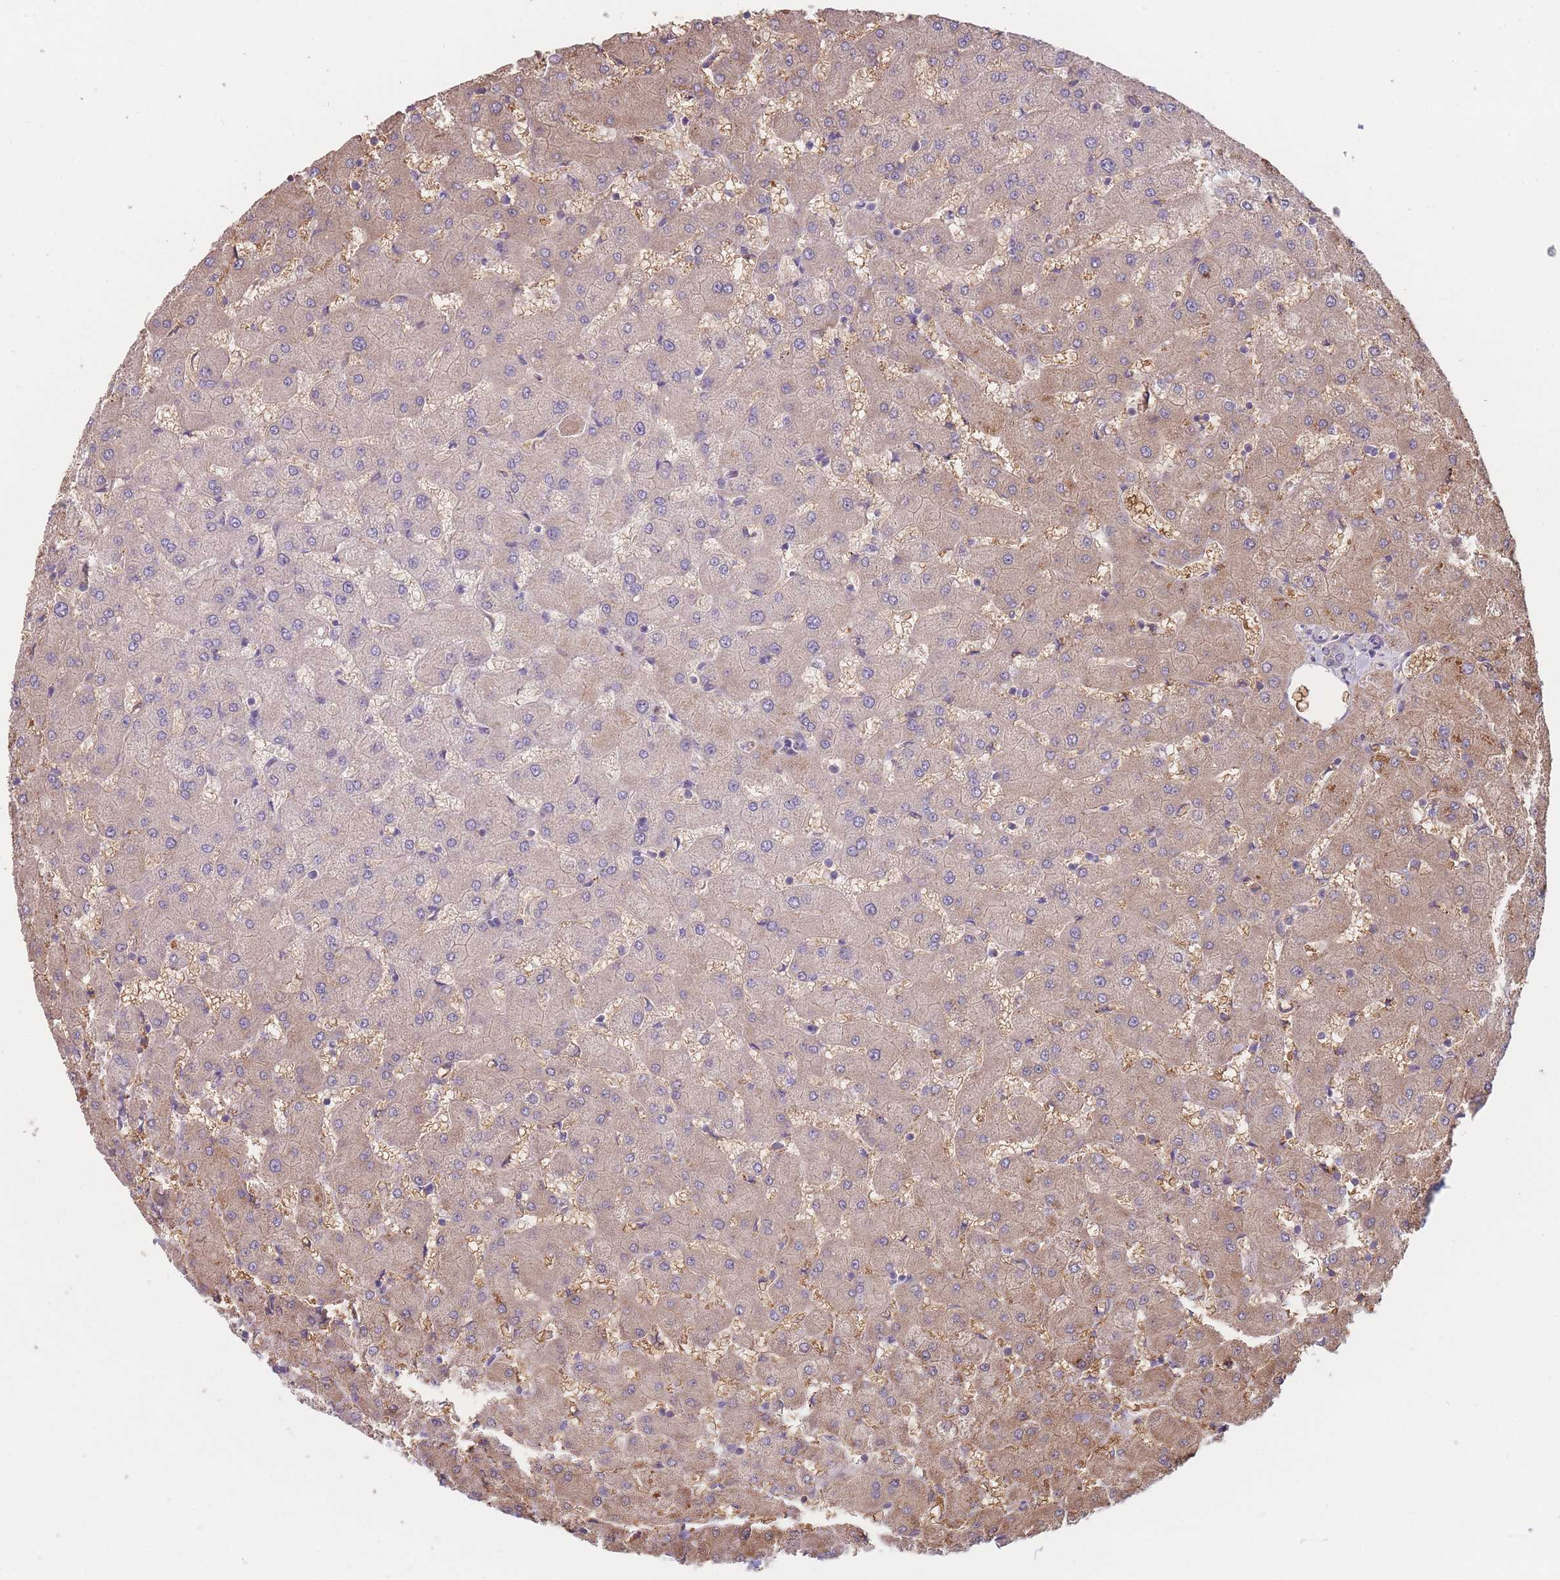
{"staining": {"intensity": "negative", "quantity": "none", "location": "none"}, "tissue": "liver", "cell_type": "Cholangiocytes", "image_type": "normal", "snomed": [{"axis": "morphology", "description": "Normal tissue, NOS"}, {"axis": "topography", "description": "Liver"}], "caption": "Human liver stained for a protein using immunohistochemistry (IHC) reveals no expression in cholangiocytes.", "gene": "SMPD4", "patient": {"sex": "female", "age": 63}}